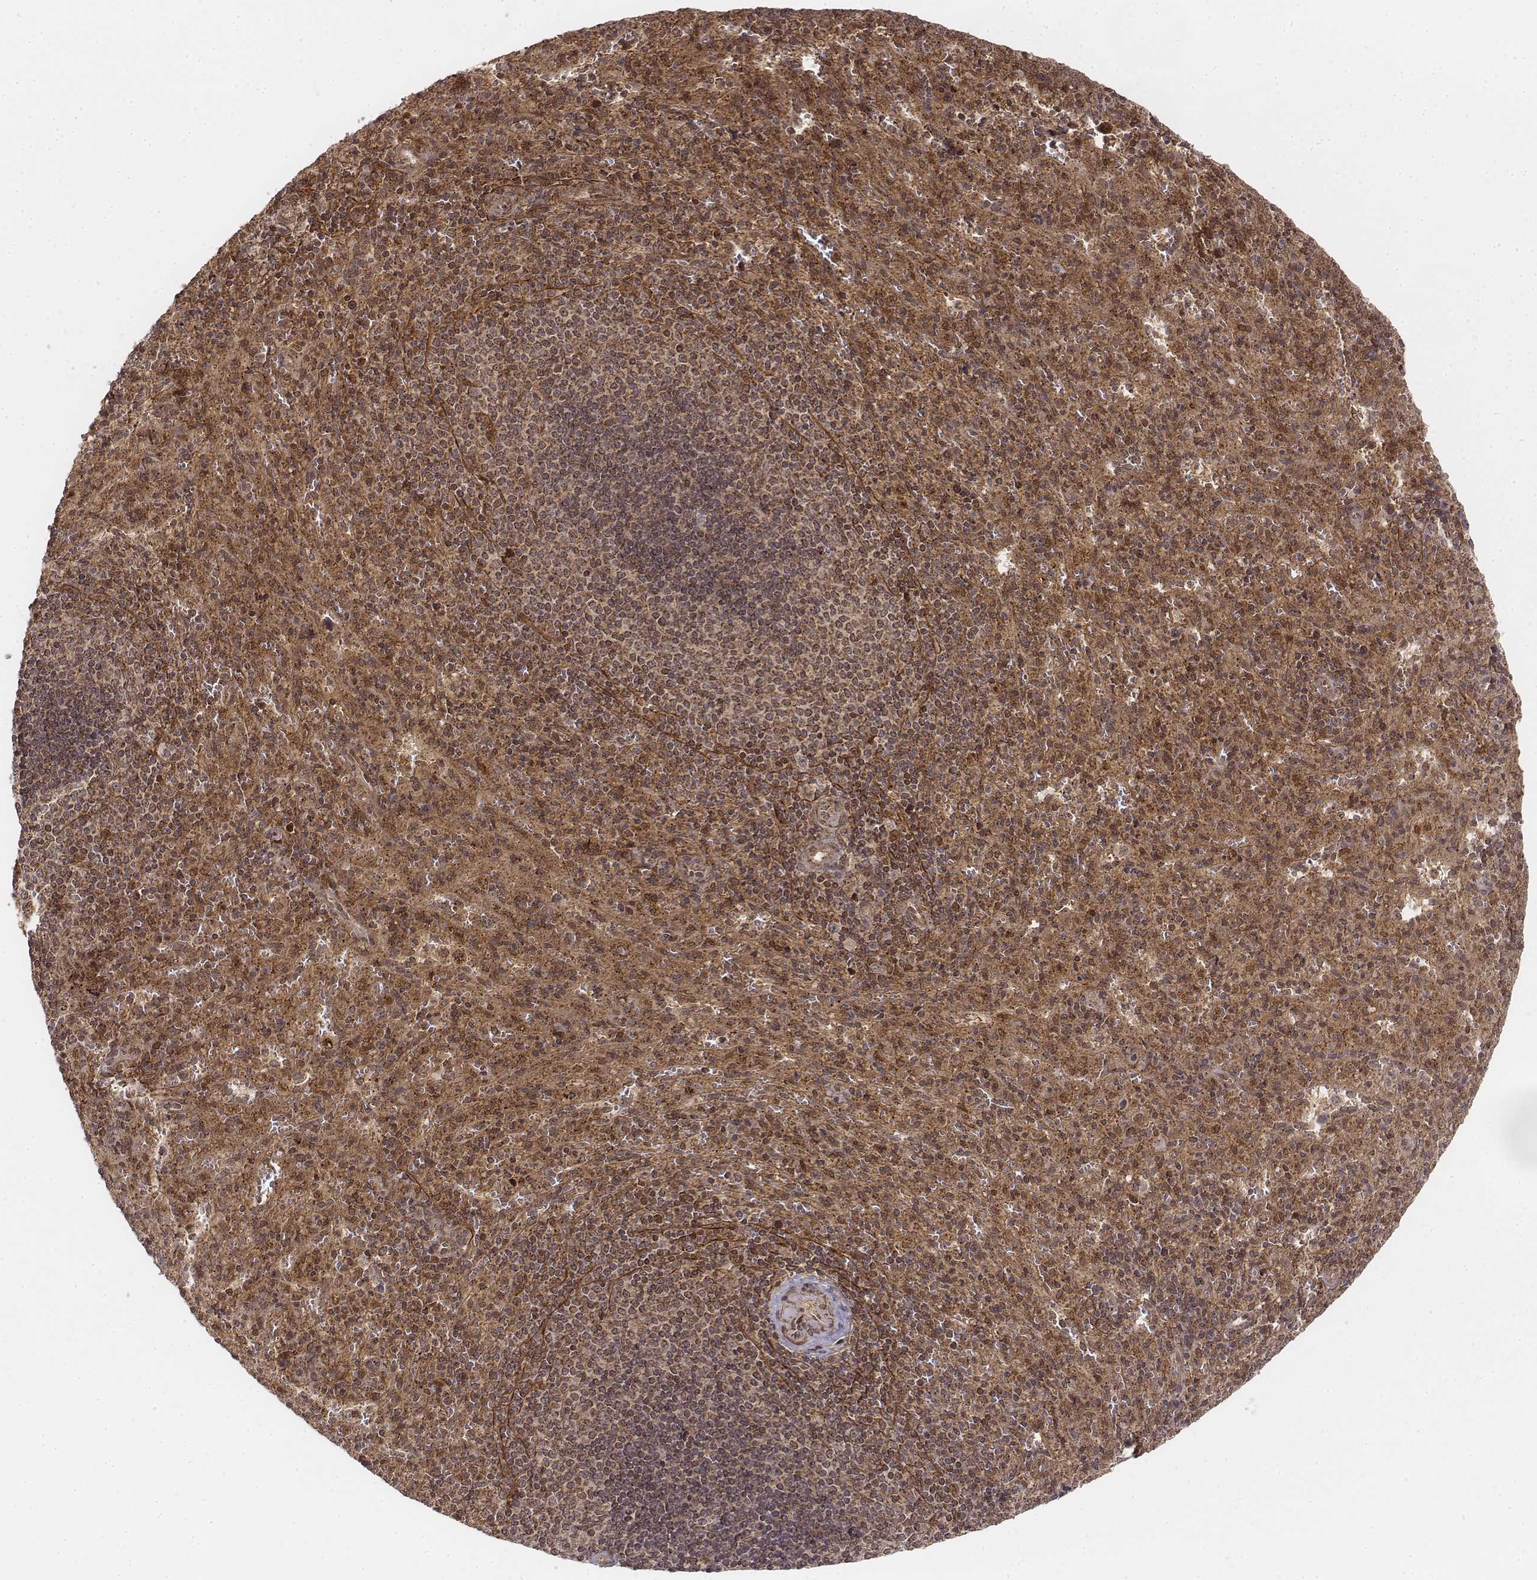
{"staining": {"intensity": "moderate", "quantity": ">75%", "location": "cytoplasmic/membranous,nuclear"}, "tissue": "spleen", "cell_type": "Cells in red pulp", "image_type": "normal", "snomed": [{"axis": "morphology", "description": "Normal tissue, NOS"}, {"axis": "topography", "description": "Spleen"}], "caption": "A brown stain highlights moderate cytoplasmic/membranous,nuclear expression of a protein in cells in red pulp of normal human spleen.", "gene": "ZFYVE19", "patient": {"sex": "male", "age": 57}}